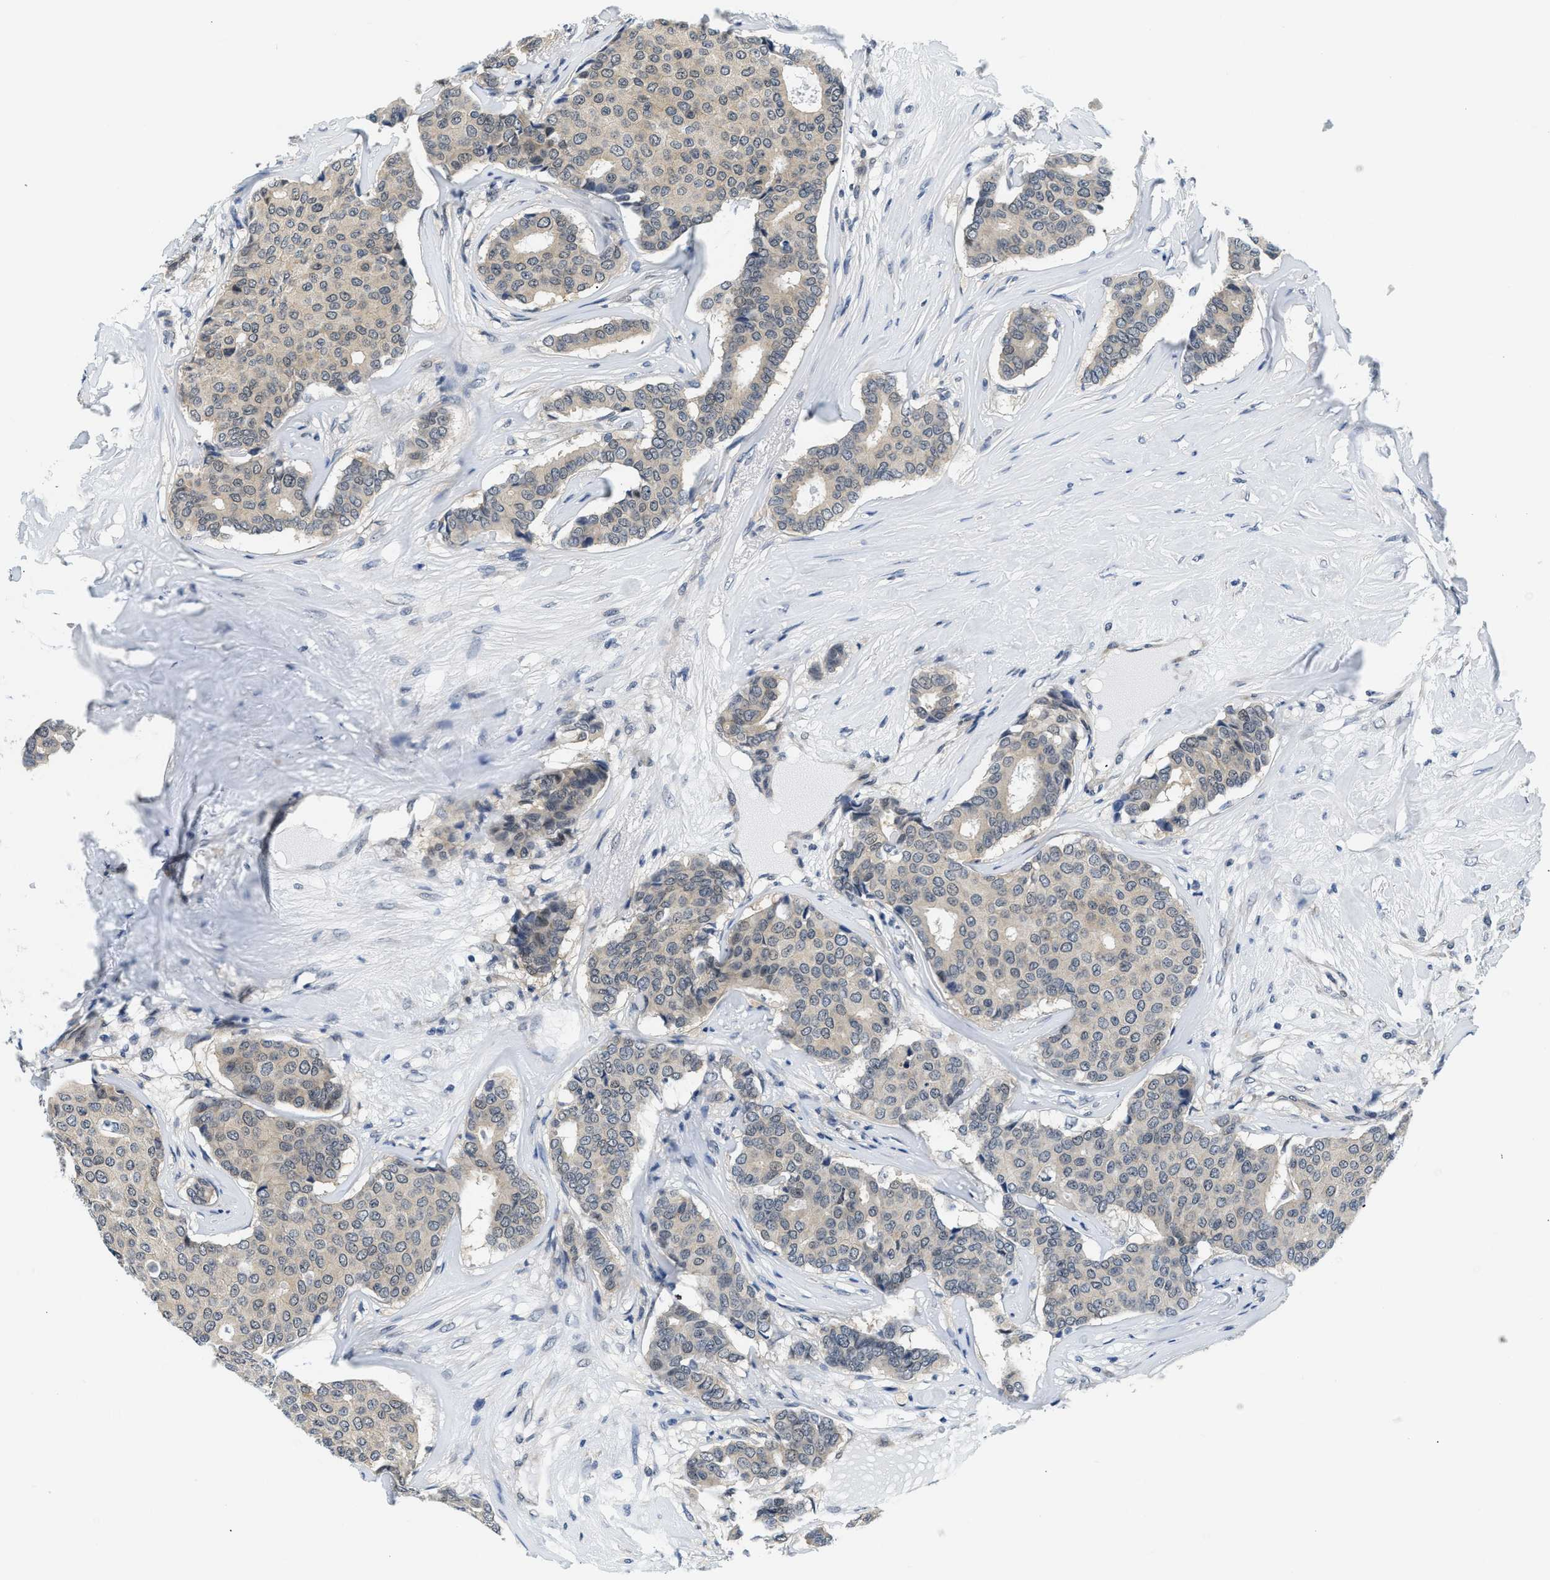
{"staining": {"intensity": "weak", "quantity": ">75%", "location": "cytoplasmic/membranous"}, "tissue": "breast cancer", "cell_type": "Tumor cells", "image_type": "cancer", "snomed": [{"axis": "morphology", "description": "Duct carcinoma"}, {"axis": "topography", "description": "Breast"}], "caption": "The micrograph demonstrates immunohistochemical staining of breast cancer (intraductal carcinoma). There is weak cytoplasmic/membranous expression is seen in approximately >75% of tumor cells.", "gene": "SMAD4", "patient": {"sex": "female", "age": 75}}